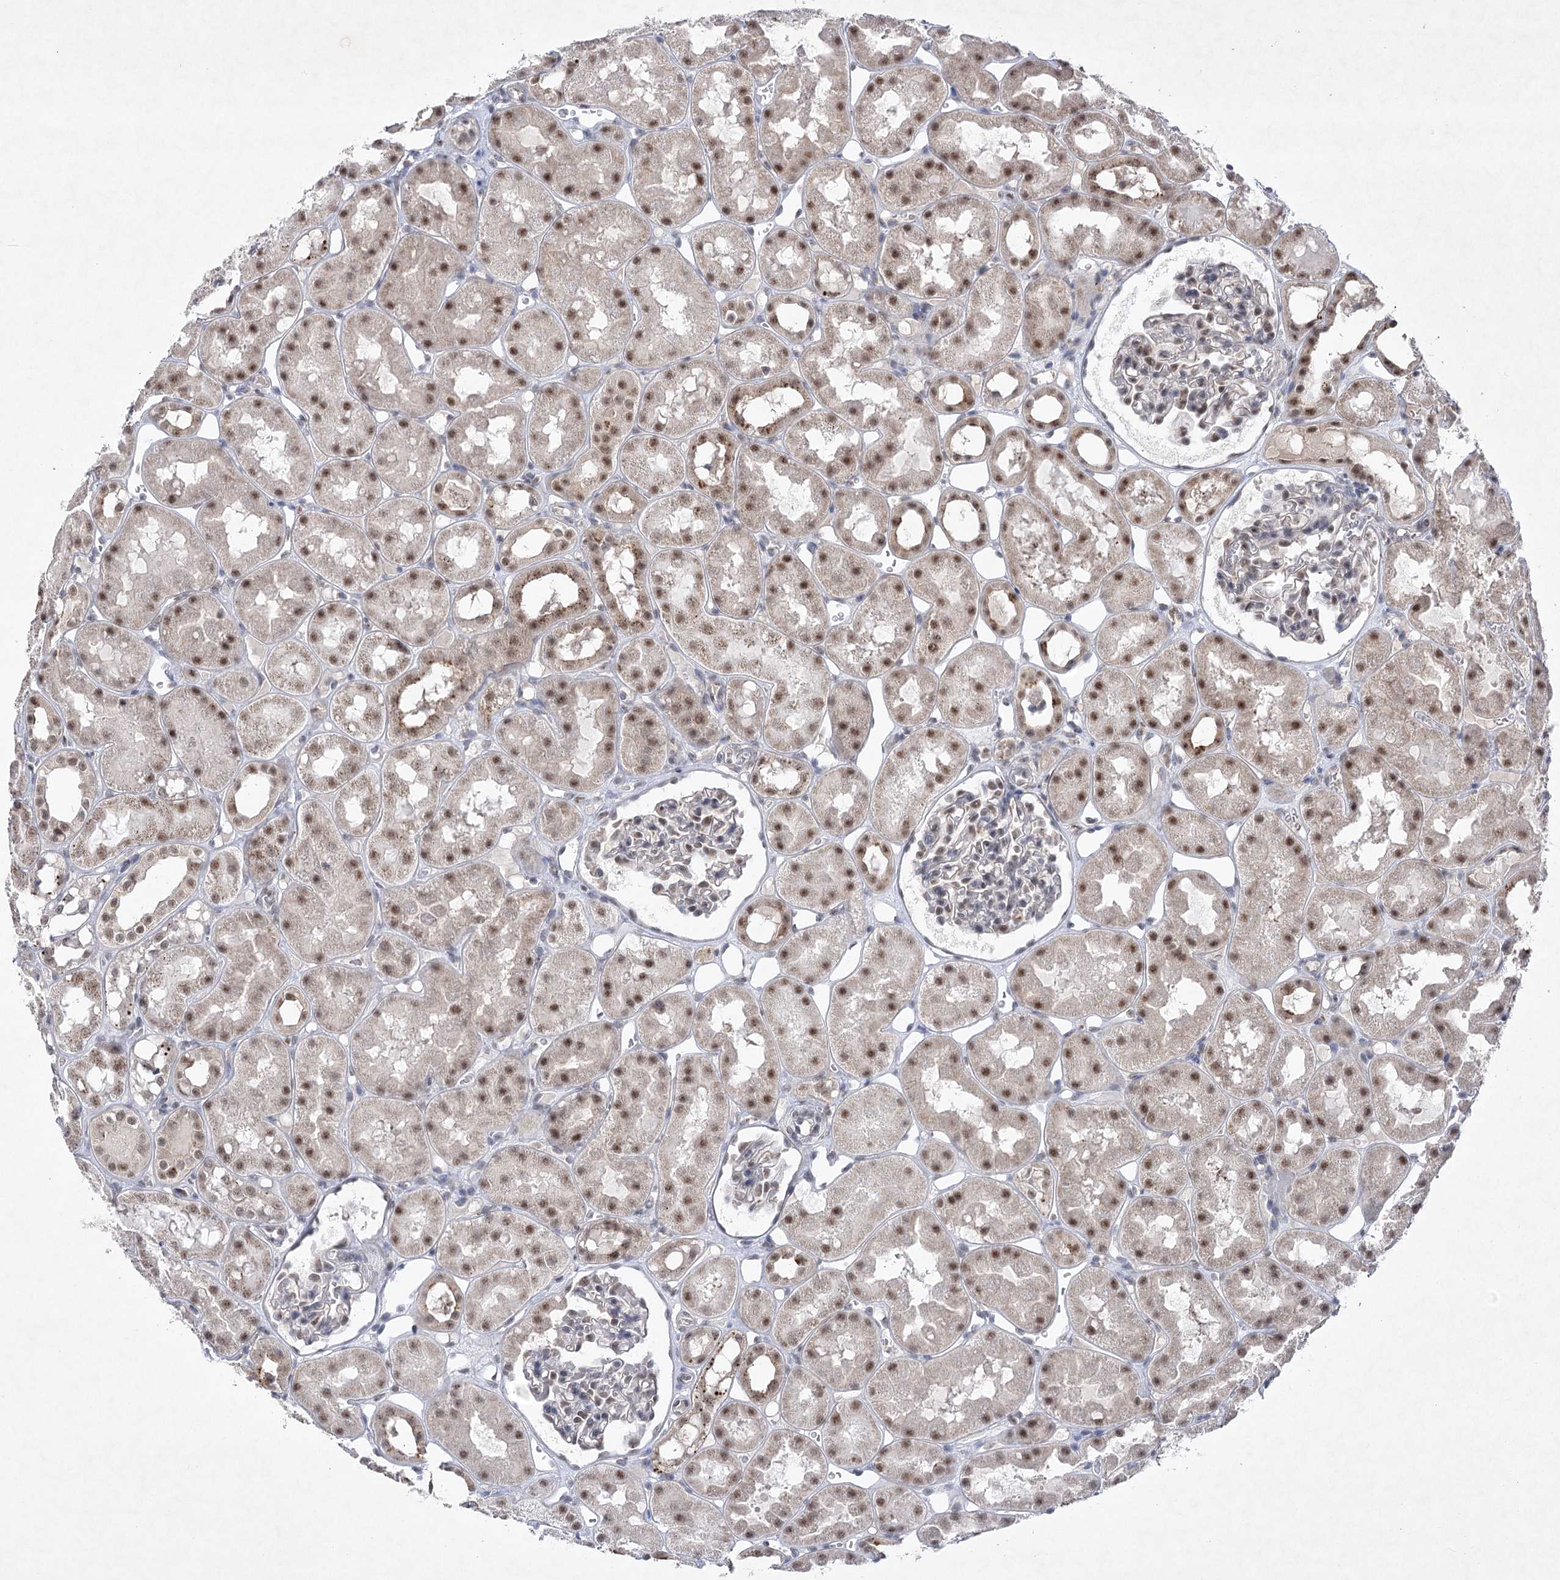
{"staining": {"intensity": "weak", "quantity": "<25%", "location": "nuclear"}, "tissue": "kidney", "cell_type": "Cells in glomeruli", "image_type": "normal", "snomed": [{"axis": "morphology", "description": "Normal tissue, NOS"}, {"axis": "topography", "description": "Kidney"}], "caption": "Immunohistochemistry photomicrograph of normal kidney stained for a protein (brown), which shows no expression in cells in glomeruli.", "gene": "ENSG00000275740", "patient": {"sex": "male", "age": 16}}